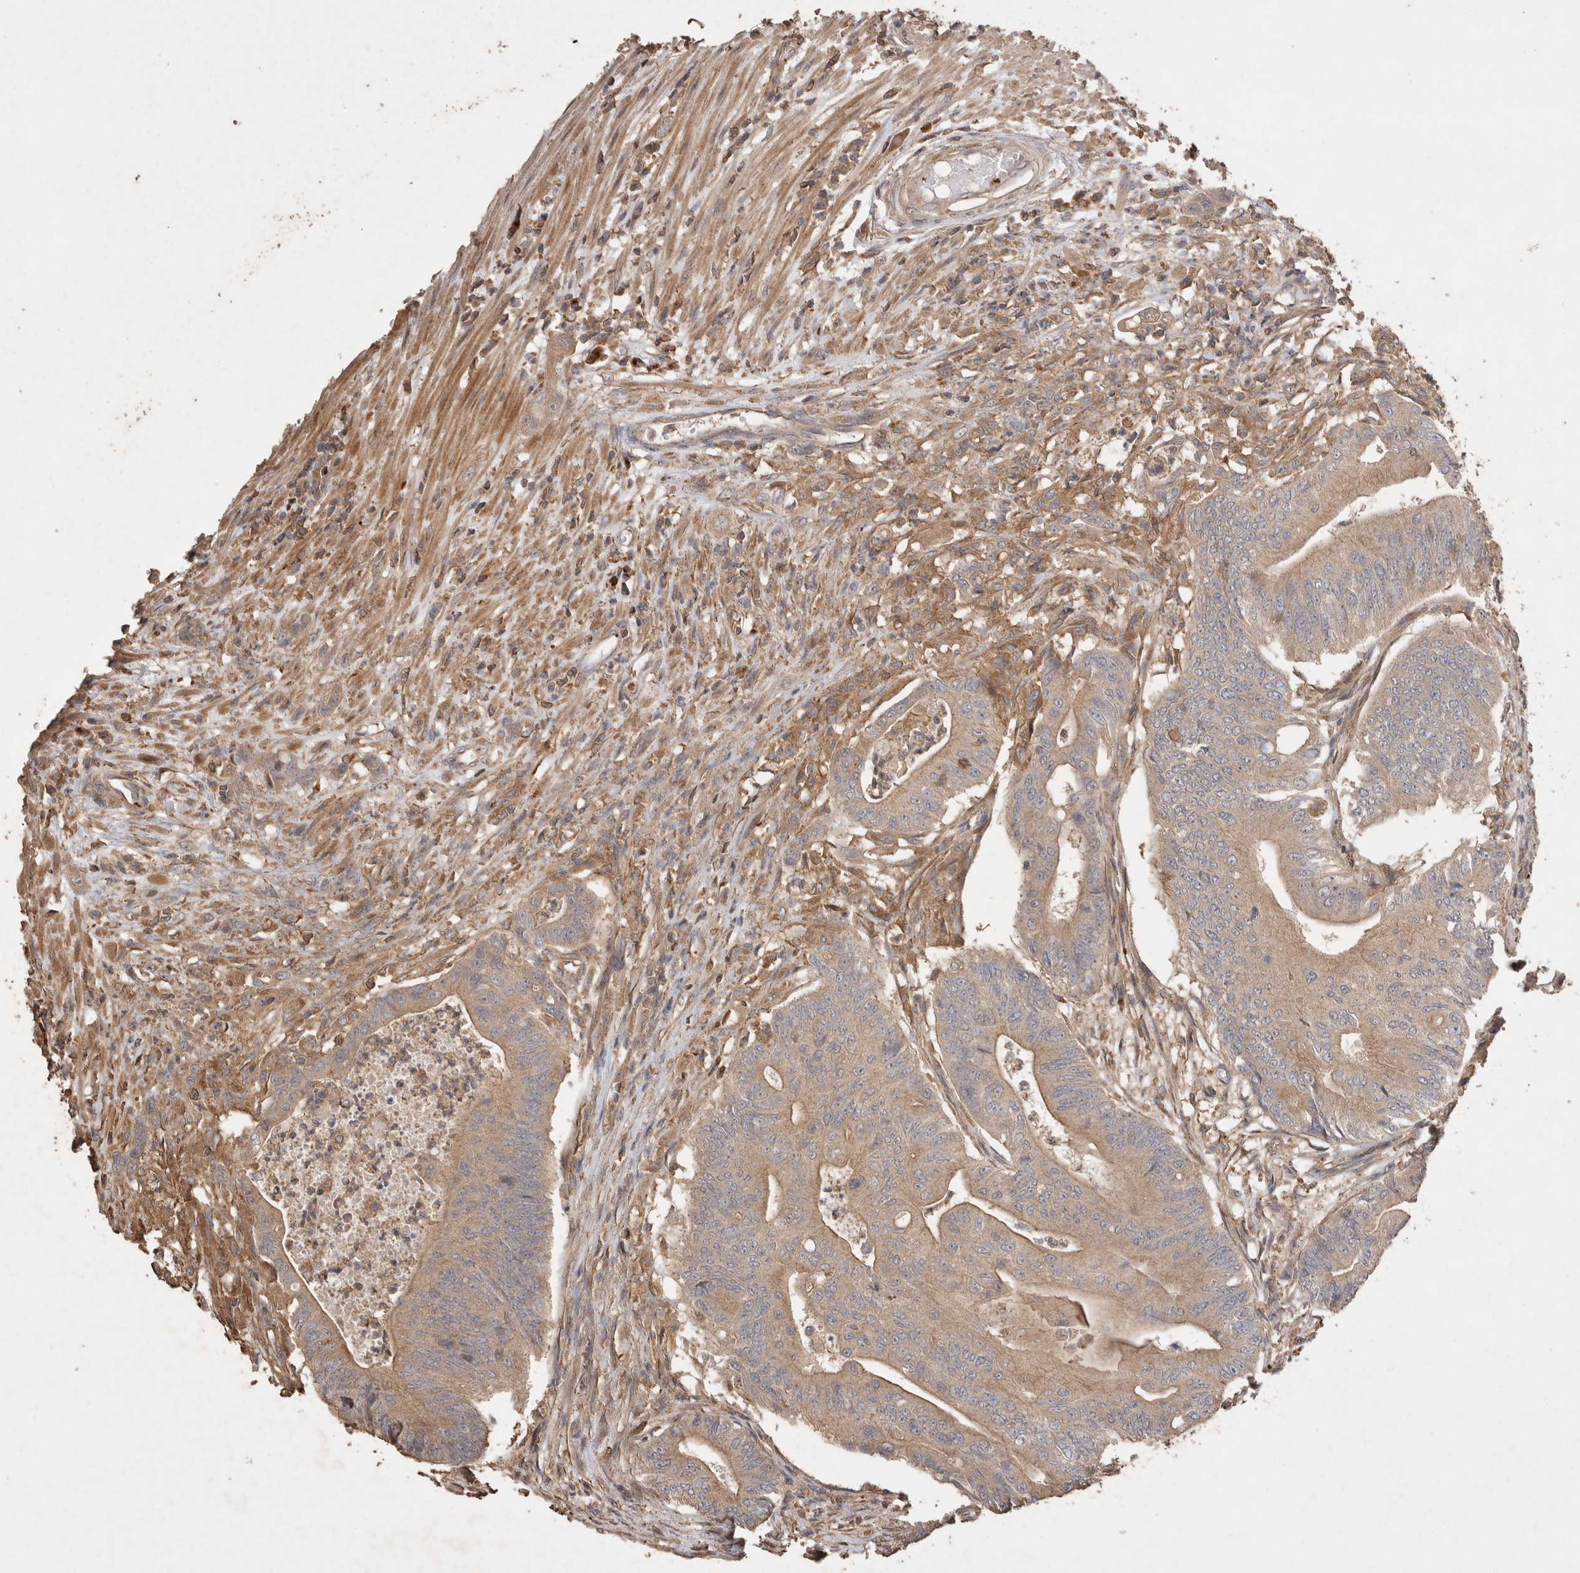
{"staining": {"intensity": "weak", "quantity": ">75%", "location": "cytoplasmic/membranous"}, "tissue": "colorectal cancer", "cell_type": "Tumor cells", "image_type": "cancer", "snomed": [{"axis": "morphology", "description": "Adenoma, NOS"}, {"axis": "morphology", "description": "Adenocarcinoma, NOS"}, {"axis": "topography", "description": "Colon"}], "caption": "This is a micrograph of IHC staining of colorectal cancer (adenoma), which shows weak positivity in the cytoplasmic/membranous of tumor cells.", "gene": "SNX31", "patient": {"sex": "male", "age": 79}}